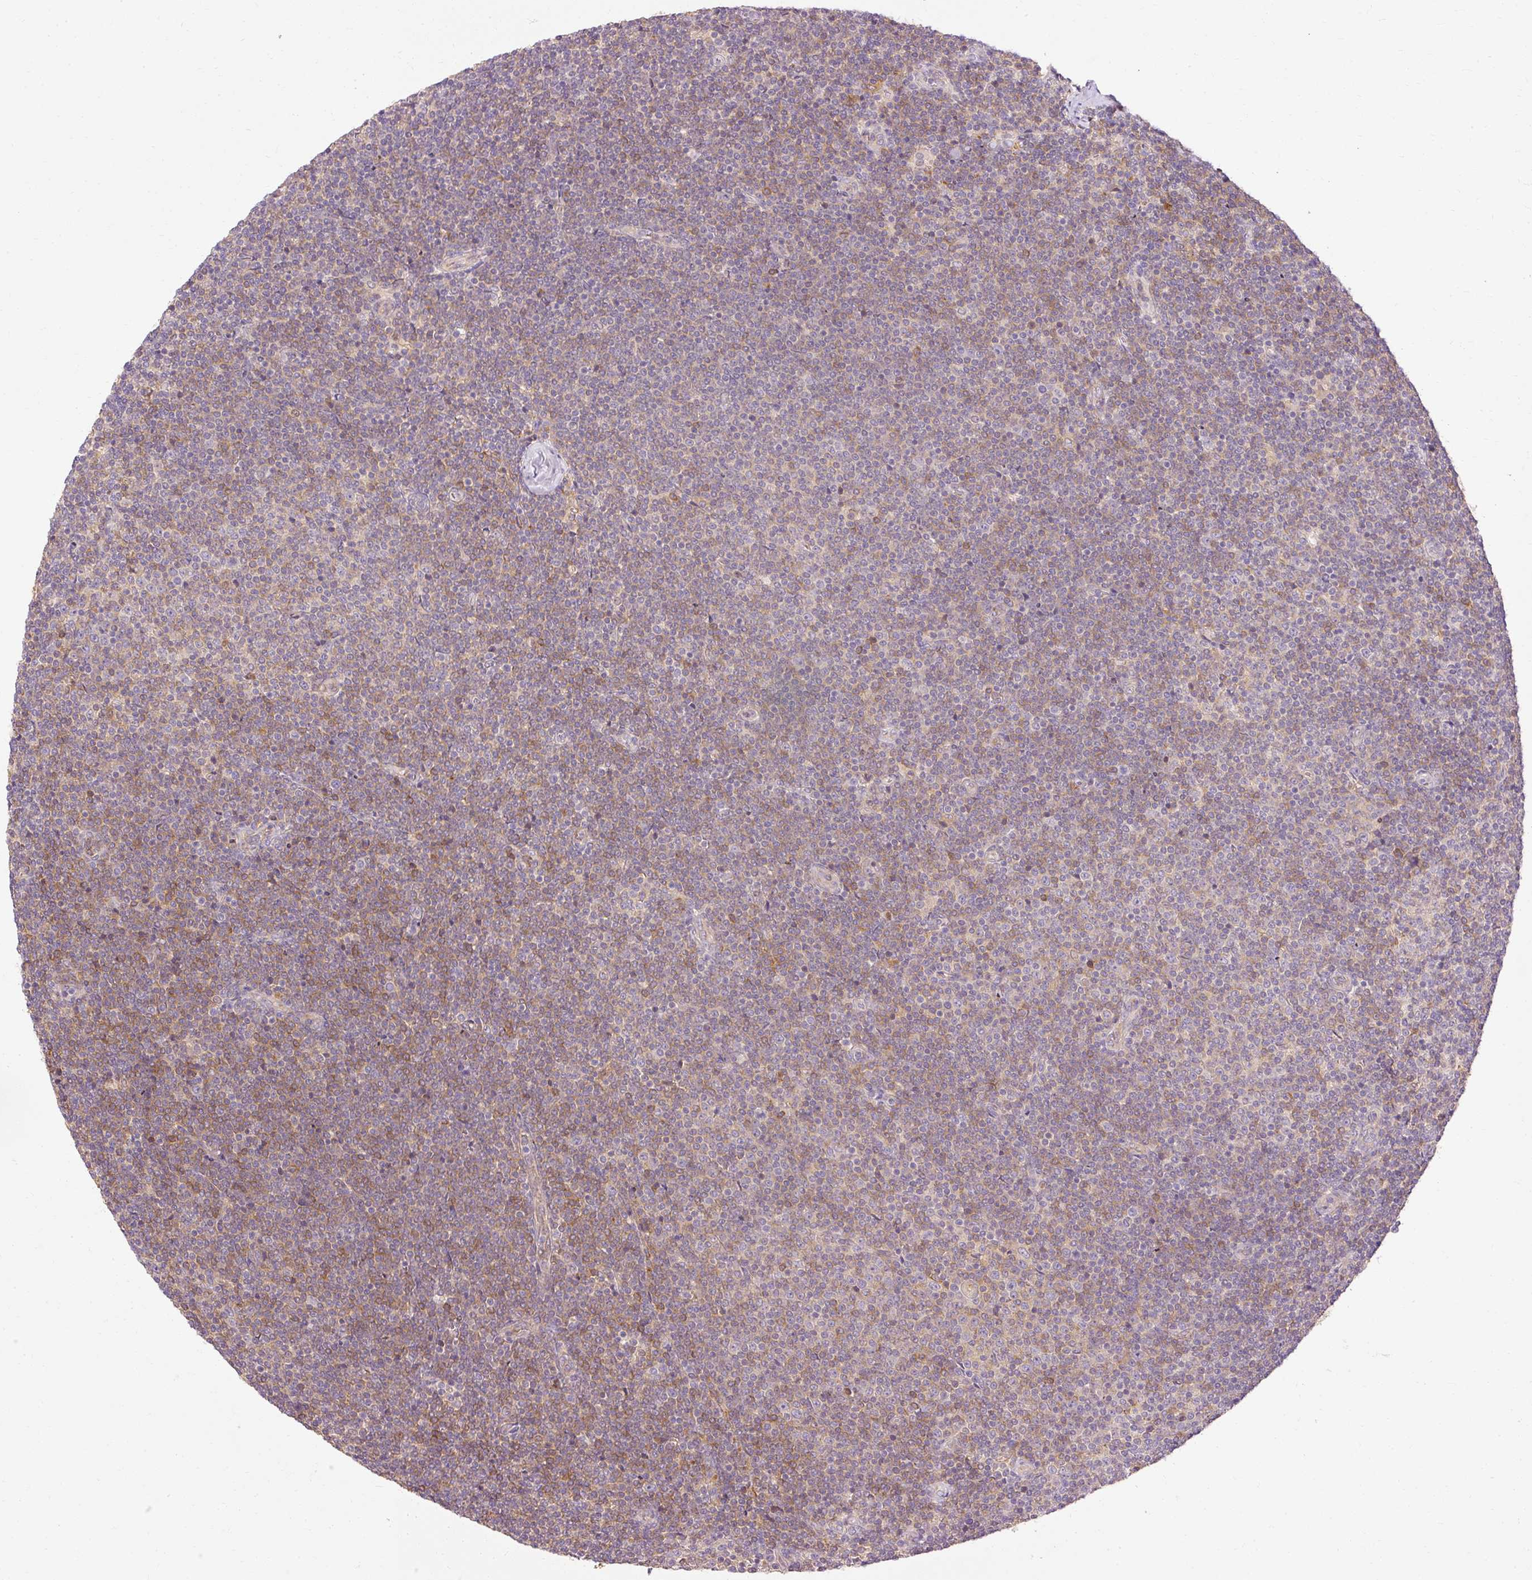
{"staining": {"intensity": "weak", "quantity": "25%-75%", "location": "cytoplasmic/membranous"}, "tissue": "lymphoma", "cell_type": "Tumor cells", "image_type": "cancer", "snomed": [{"axis": "morphology", "description": "Malignant lymphoma, non-Hodgkin's type, Low grade"}, {"axis": "topography", "description": "Lymph node"}], "caption": "Weak cytoplasmic/membranous staining is identified in approximately 25%-75% of tumor cells in lymphoma.", "gene": "ARMH3", "patient": {"sex": "male", "age": 48}}